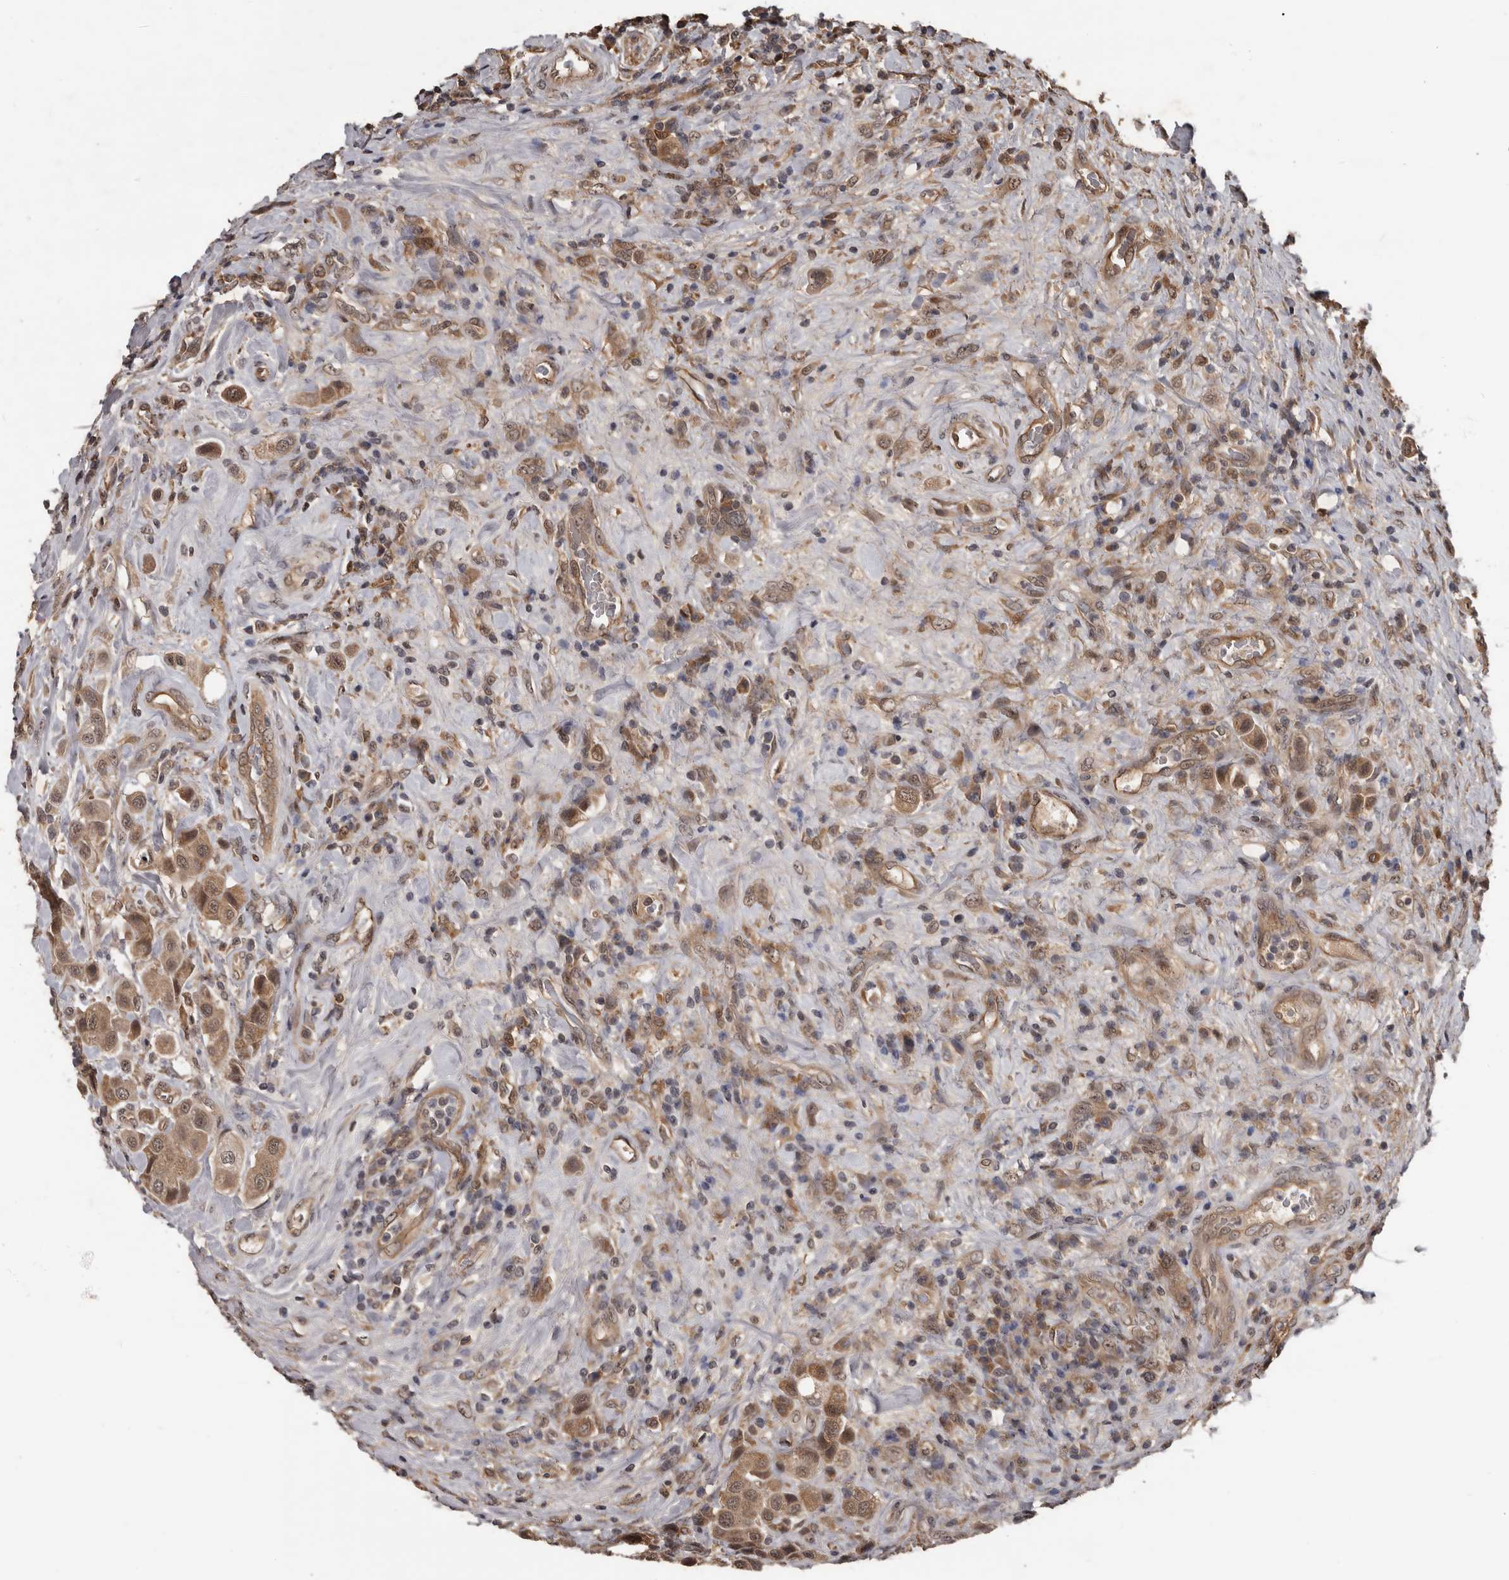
{"staining": {"intensity": "moderate", "quantity": ">75%", "location": "cytoplasmic/membranous"}, "tissue": "urothelial cancer", "cell_type": "Tumor cells", "image_type": "cancer", "snomed": [{"axis": "morphology", "description": "Urothelial carcinoma, High grade"}, {"axis": "topography", "description": "Urinary bladder"}], "caption": "A medium amount of moderate cytoplasmic/membranous staining is appreciated in approximately >75% of tumor cells in high-grade urothelial carcinoma tissue.", "gene": "AHR", "patient": {"sex": "male", "age": 50}}